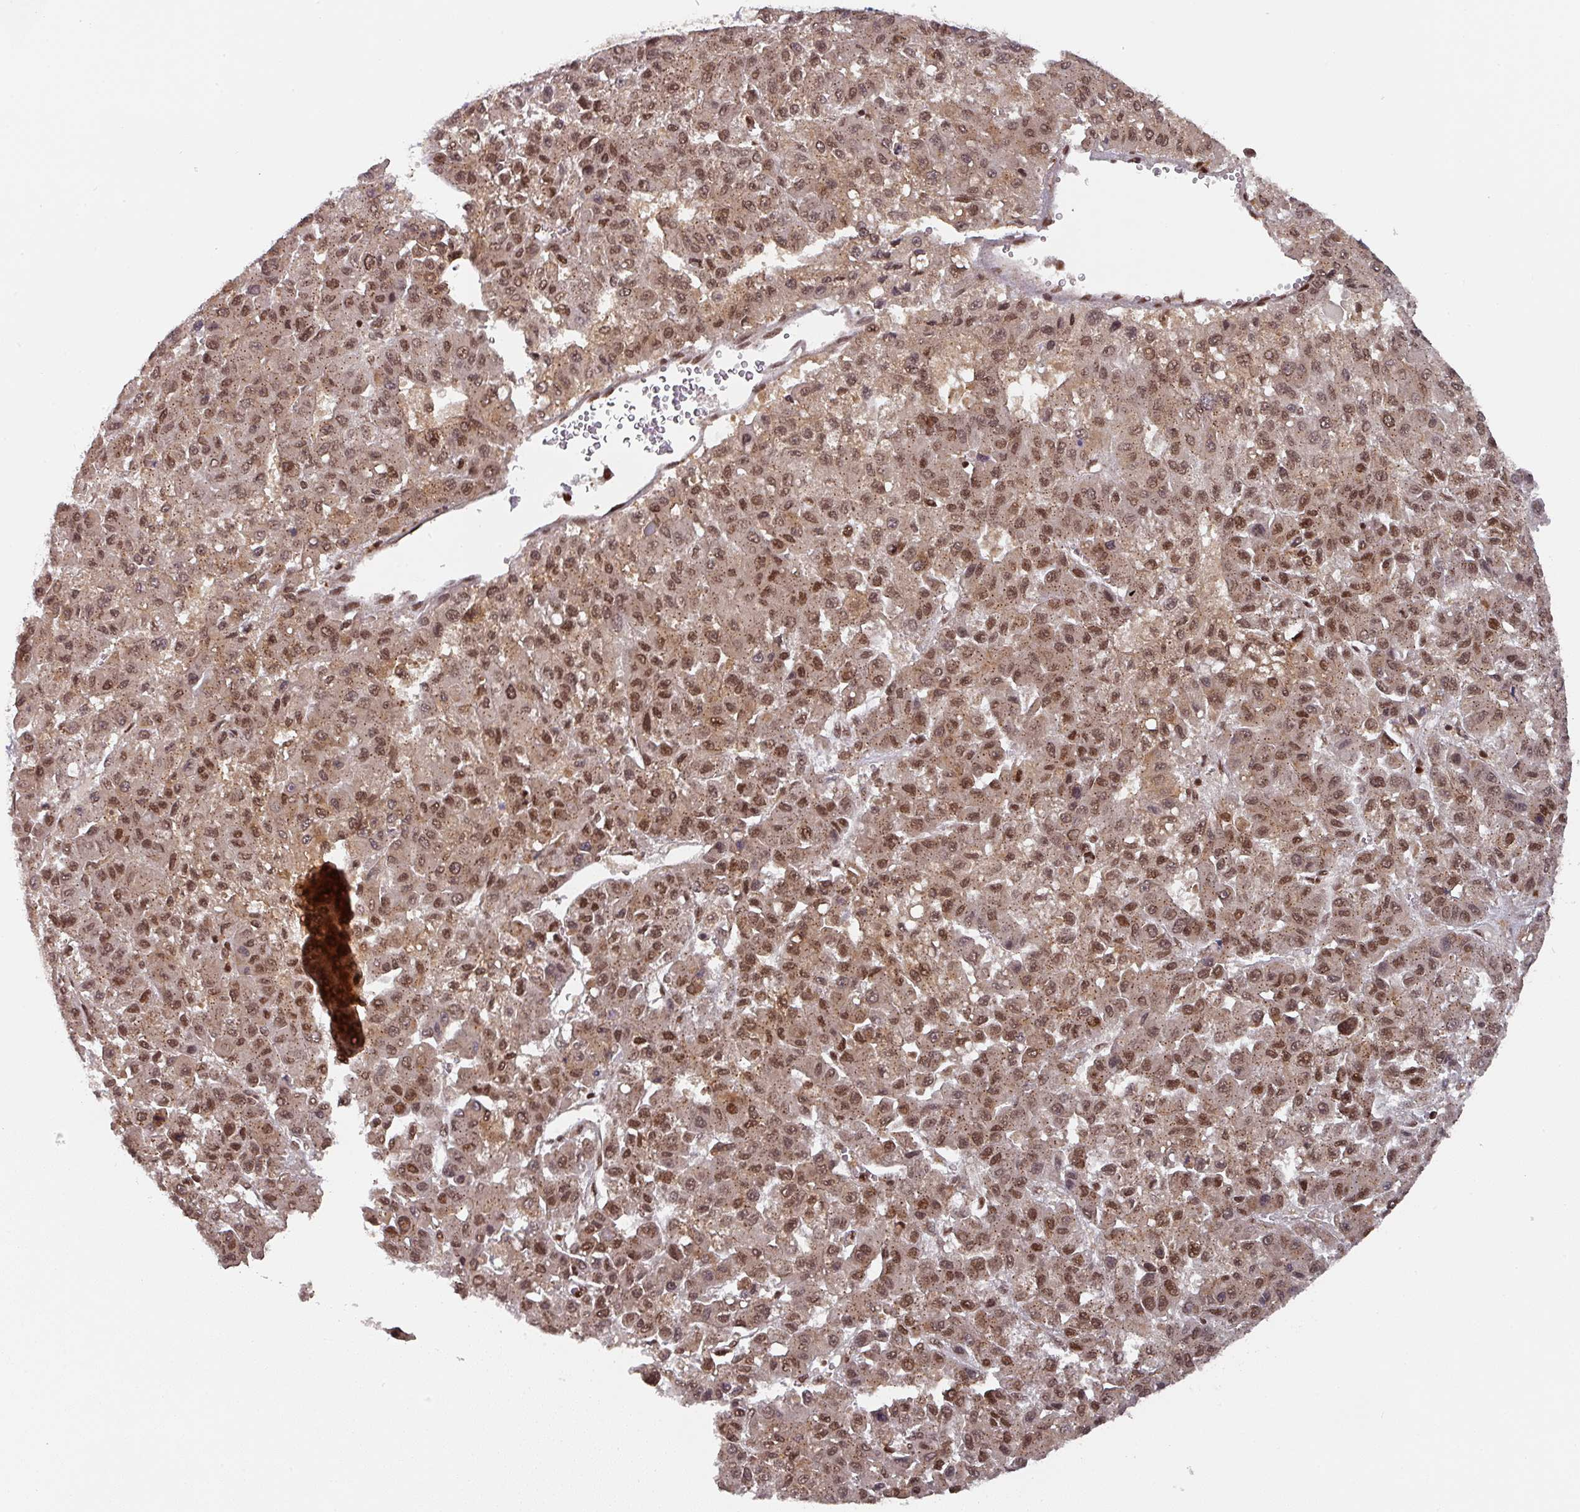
{"staining": {"intensity": "moderate", "quantity": ">75%", "location": "cytoplasmic/membranous,nuclear"}, "tissue": "liver cancer", "cell_type": "Tumor cells", "image_type": "cancer", "snomed": [{"axis": "morphology", "description": "Carcinoma, Hepatocellular, NOS"}, {"axis": "topography", "description": "Liver"}], "caption": "Moderate cytoplasmic/membranous and nuclear protein positivity is identified in approximately >75% of tumor cells in liver hepatocellular carcinoma. The staining was performed using DAB (3,3'-diaminobenzidine), with brown indicating positive protein expression. Nuclei are stained blue with hematoxylin.", "gene": "DIDO1", "patient": {"sex": "male", "age": 70}}